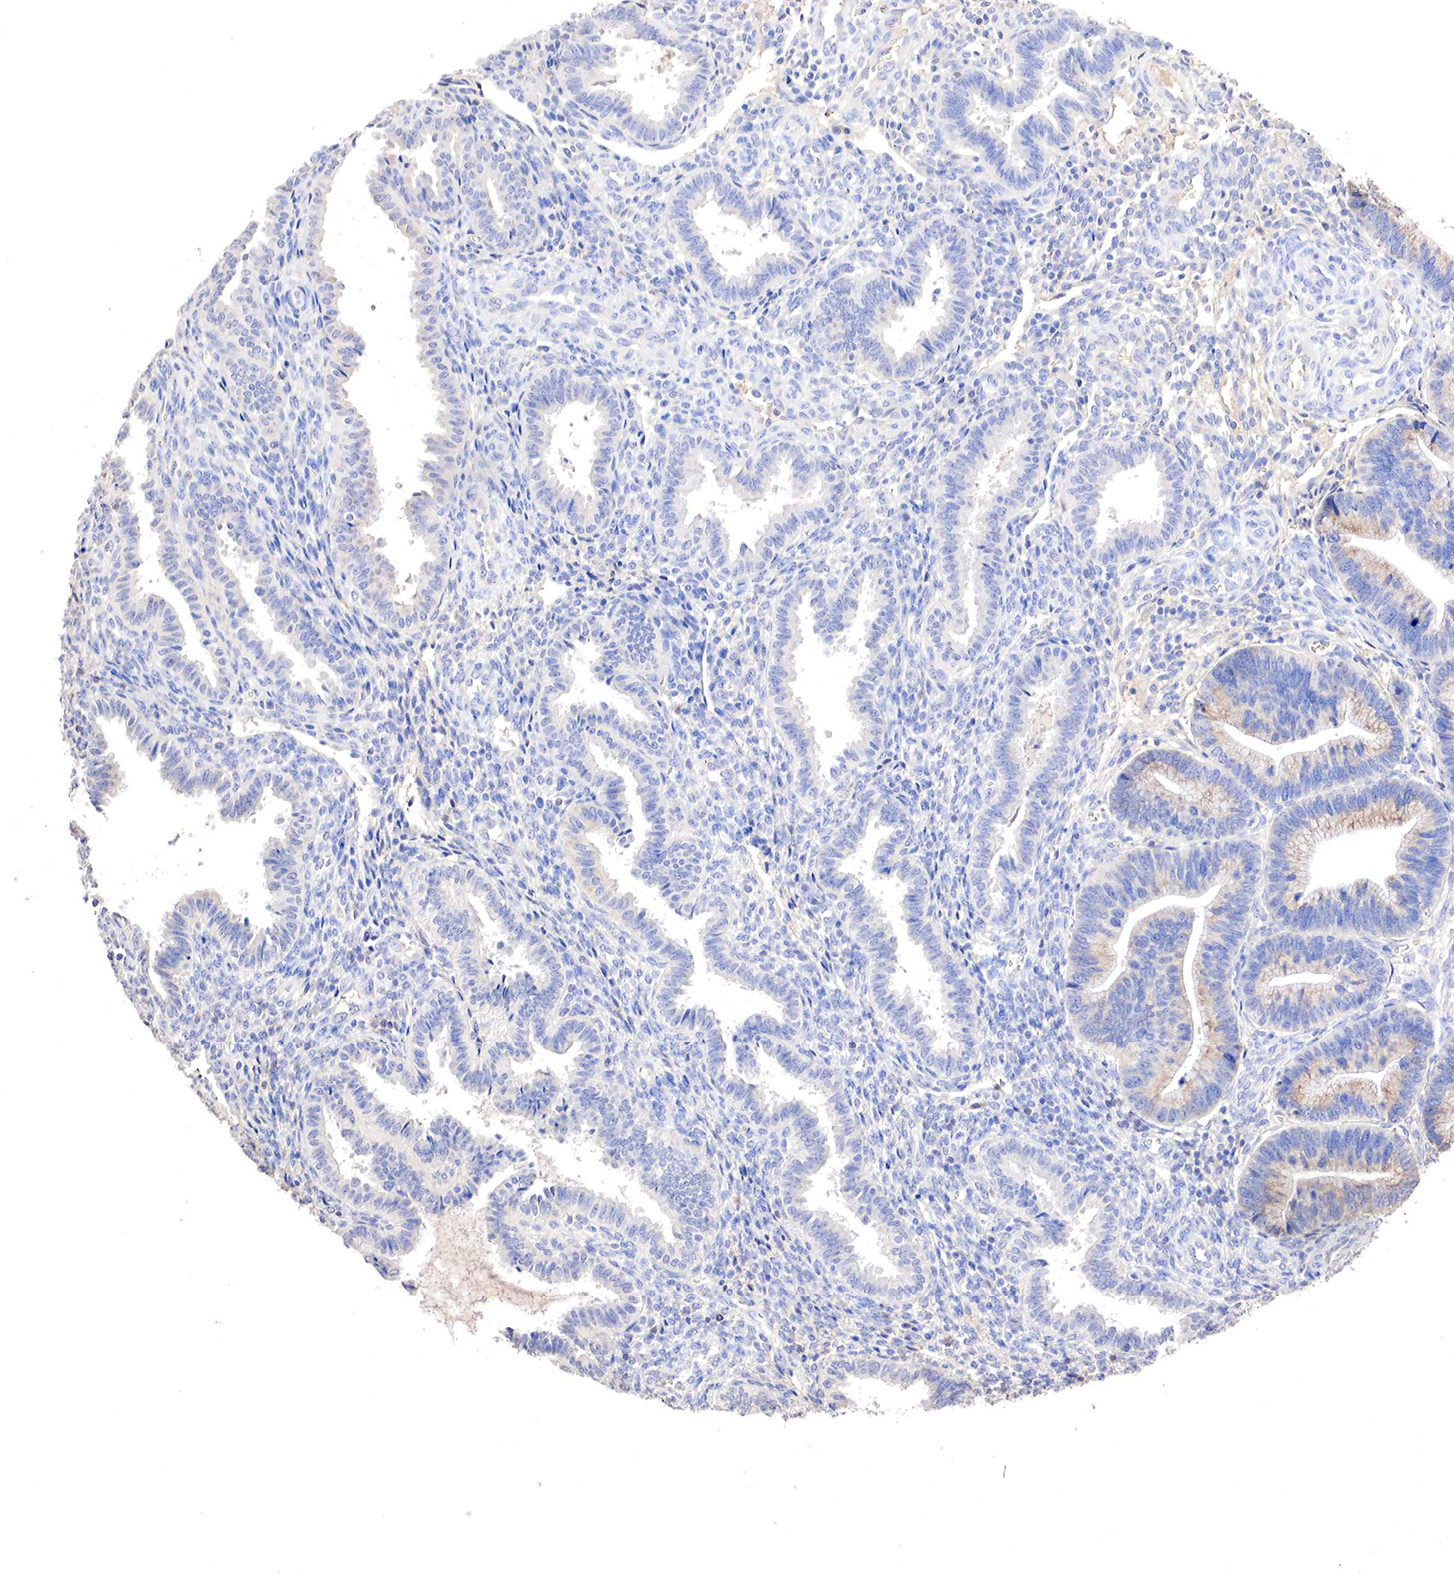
{"staining": {"intensity": "negative", "quantity": "none", "location": "none"}, "tissue": "endometrium", "cell_type": "Cells in endometrial stroma", "image_type": "normal", "snomed": [{"axis": "morphology", "description": "Normal tissue, NOS"}, {"axis": "topography", "description": "Endometrium"}], "caption": "An IHC histopathology image of benign endometrium is shown. There is no staining in cells in endometrial stroma of endometrium.", "gene": "GATA1", "patient": {"sex": "female", "age": 36}}